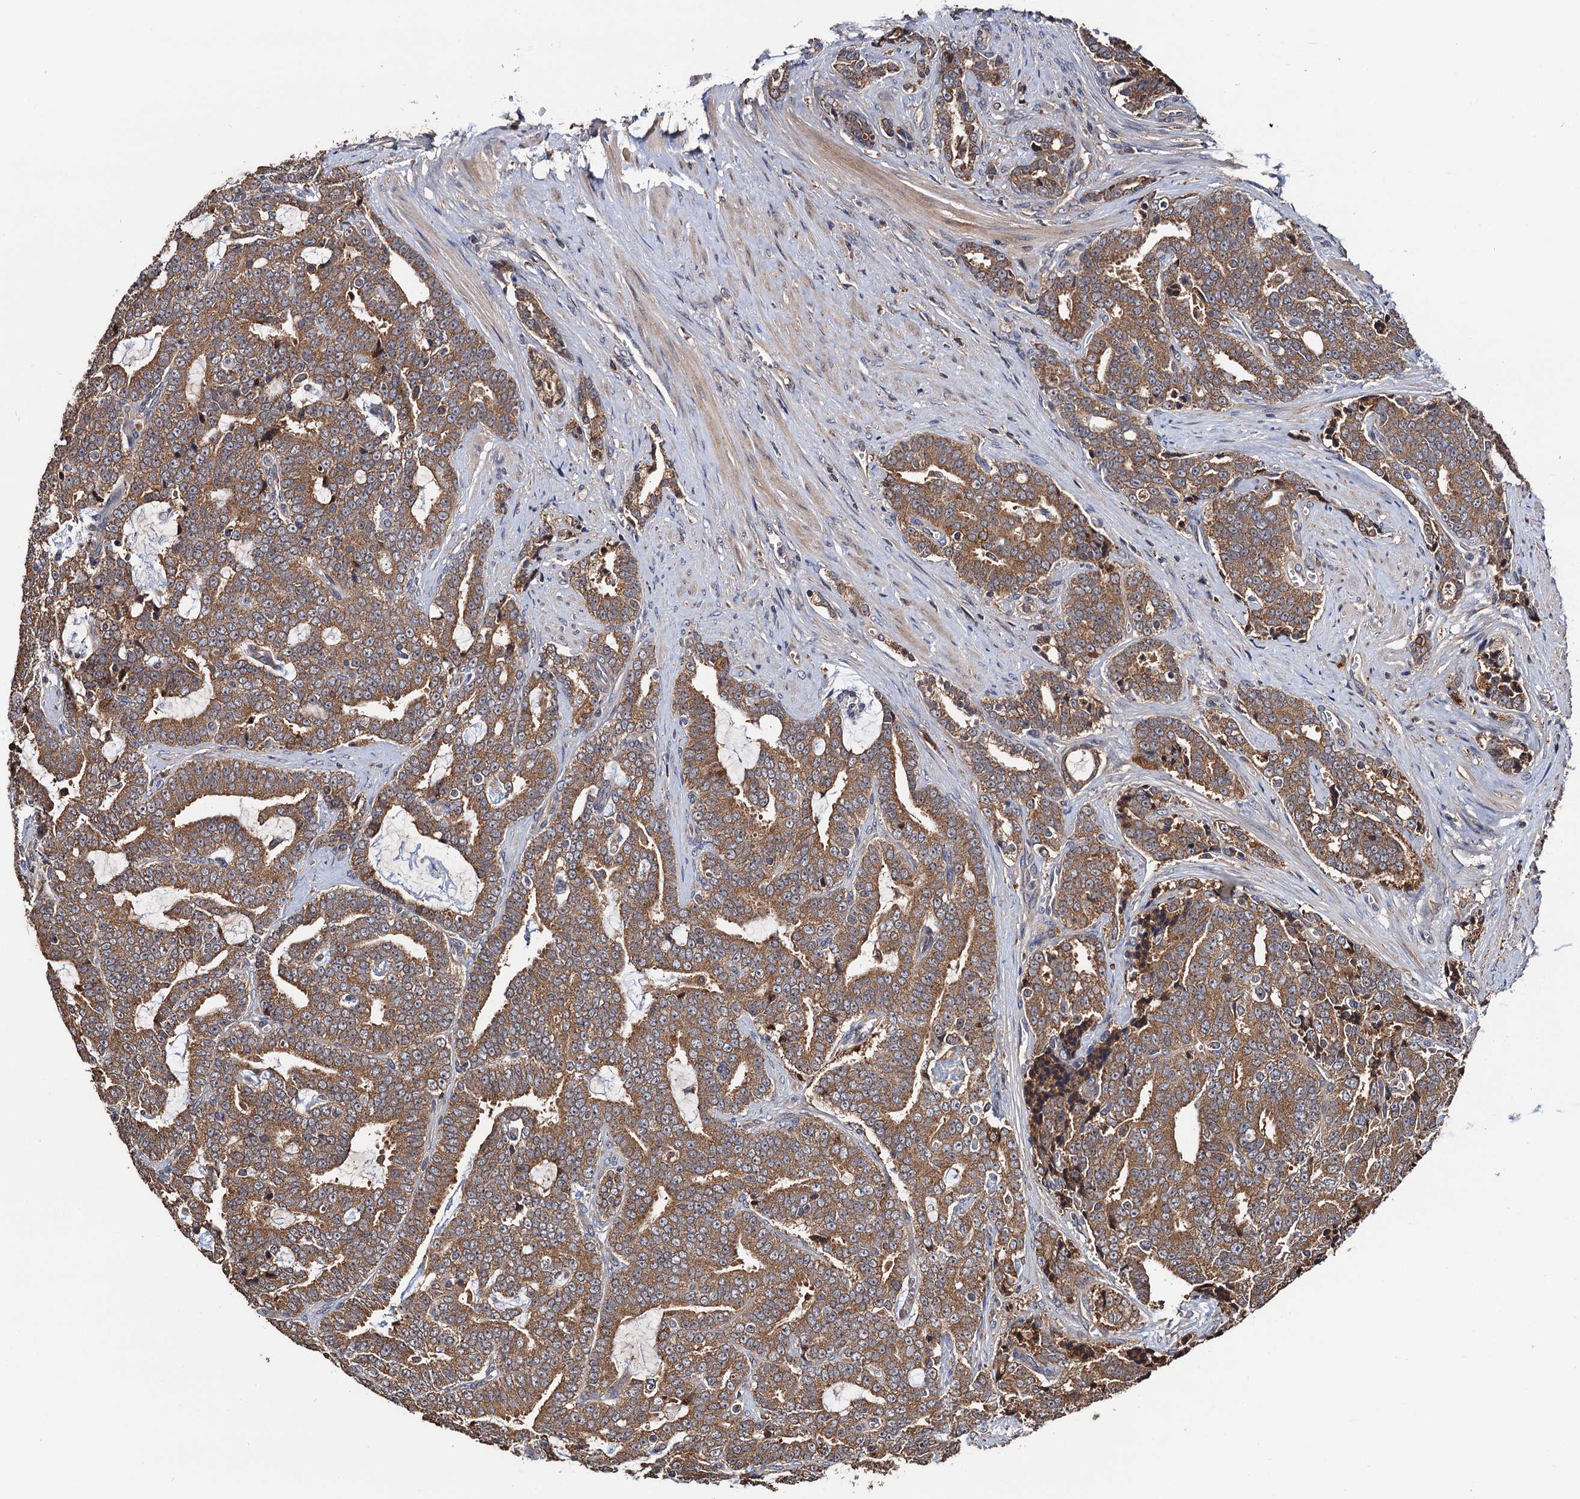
{"staining": {"intensity": "moderate", "quantity": ">75%", "location": "cytoplasmic/membranous"}, "tissue": "prostate cancer", "cell_type": "Tumor cells", "image_type": "cancer", "snomed": [{"axis": "morphology", "description": "Adenocarcinoma, High grade"}, {"axis": "topography", "description": "Prostate and seminal vesicle, NOS"}], "caption": "IHC staining of prostate adenocarcinoma (high-grade), which exhibits medium levels of moderate cytoplasmic/membranous positivity in approximately >75% of tumor cells indicating moderate cytoplasmic/membranous protein positivity. The staining was performed using DAB (brown) for protein detection and nuclei were counterstained in hematoxylin (blue).", "gene": "RGS11", "patient": {"sex": "male", "age": 67}}